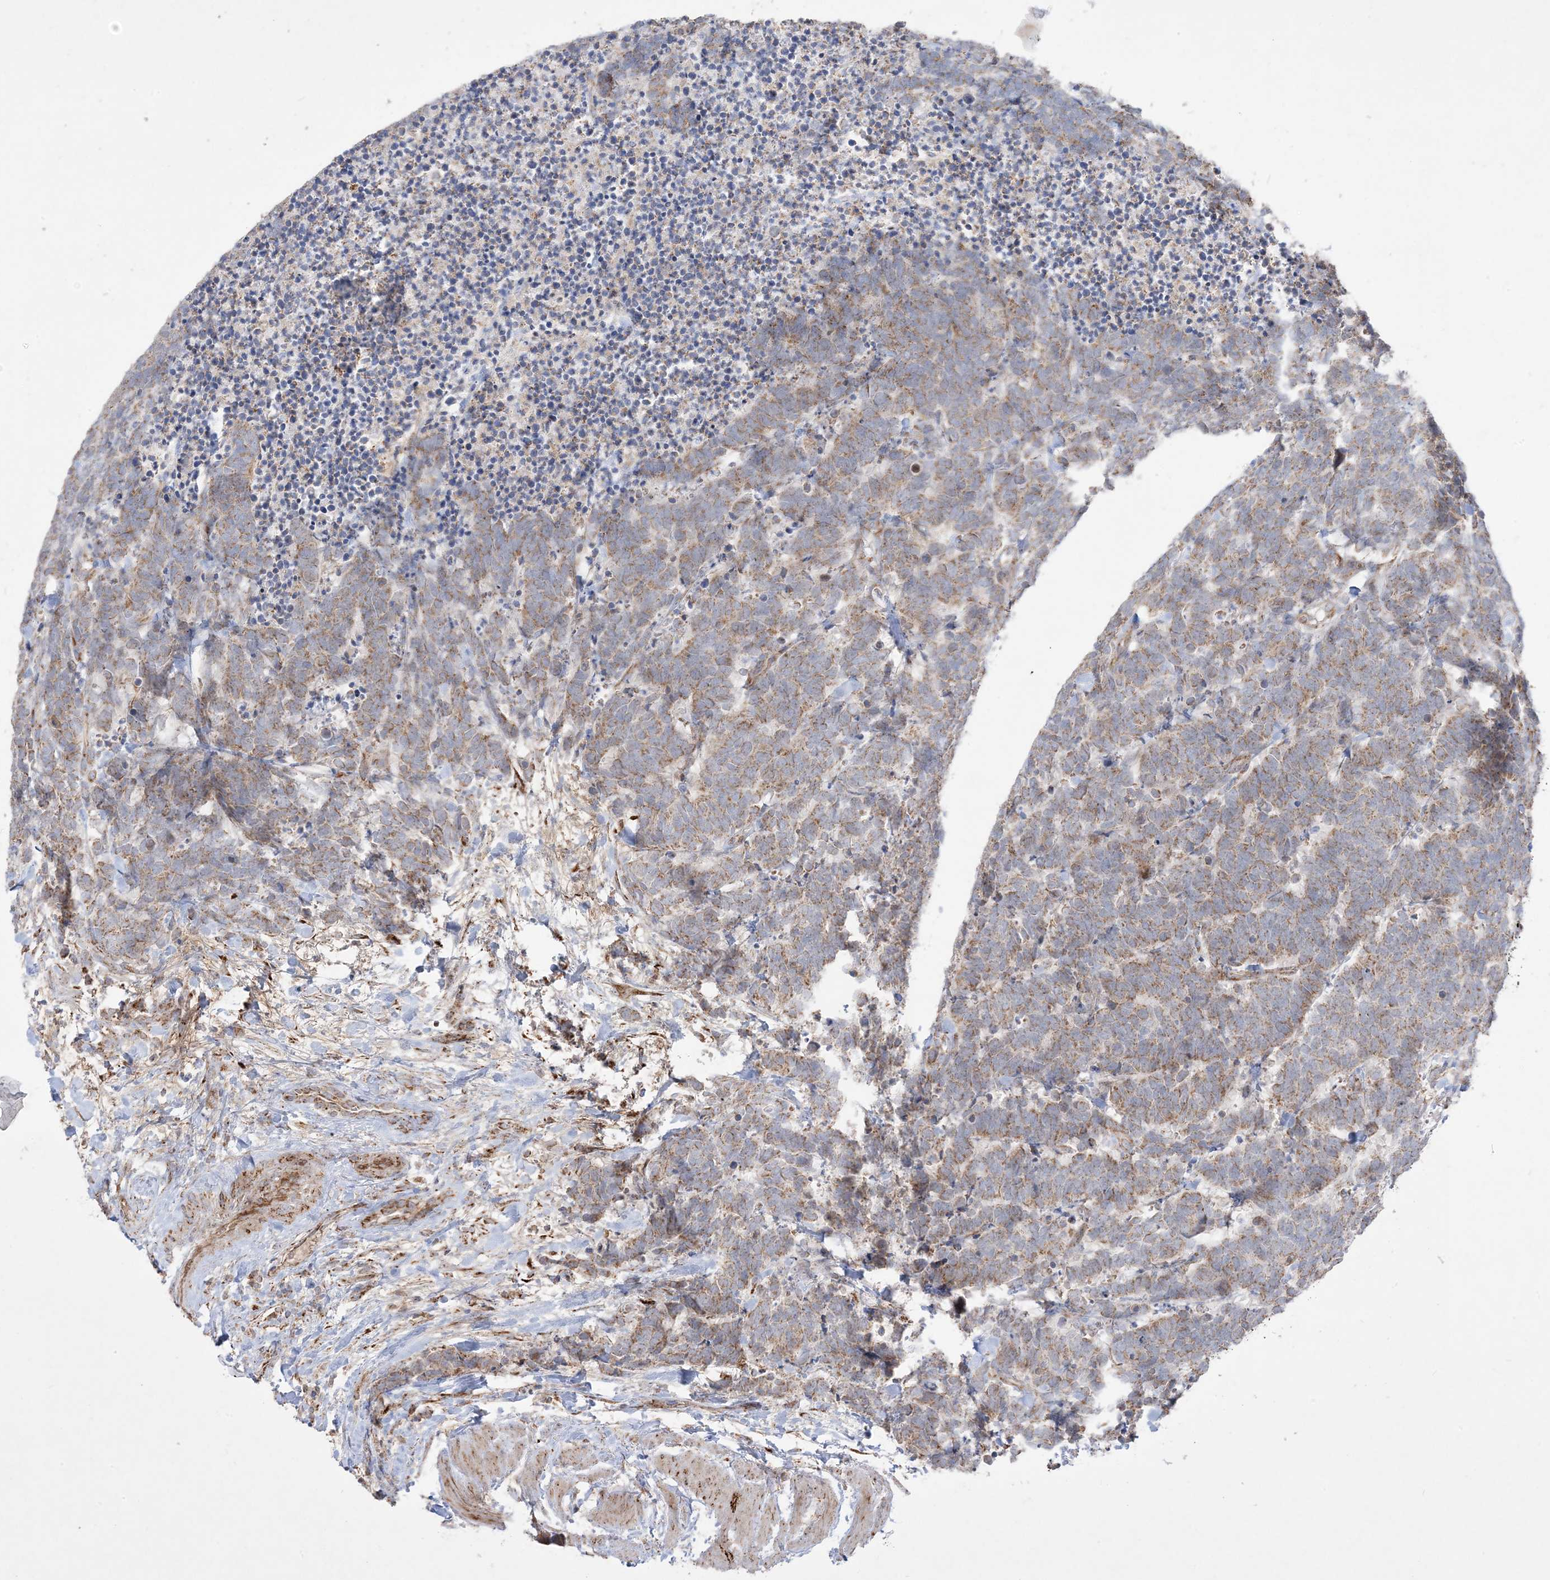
{"staining": {"intensity": "moderate", "quantity": ">75%", "location": "cytoplasmic/membranous"}, "tissue": "carcinoid", "cell_type": "Tumor cells", "image_type": "cancer", "snomed": [{"axis": "morphology", "description": "Carcinoma, NOS"}, {"axis": "morphology", "description": "Carcinoid, malignant, NOS"}, {"axis": "topography", "description": "Urinary bladder"}], "caption": "A brown stain labels moderate cytoplasmic/membranous expression of a protein in human carcinoid tumor cells.", "gene": "NDUFAF3", "patient": {"sex": "male", "age": 57}}